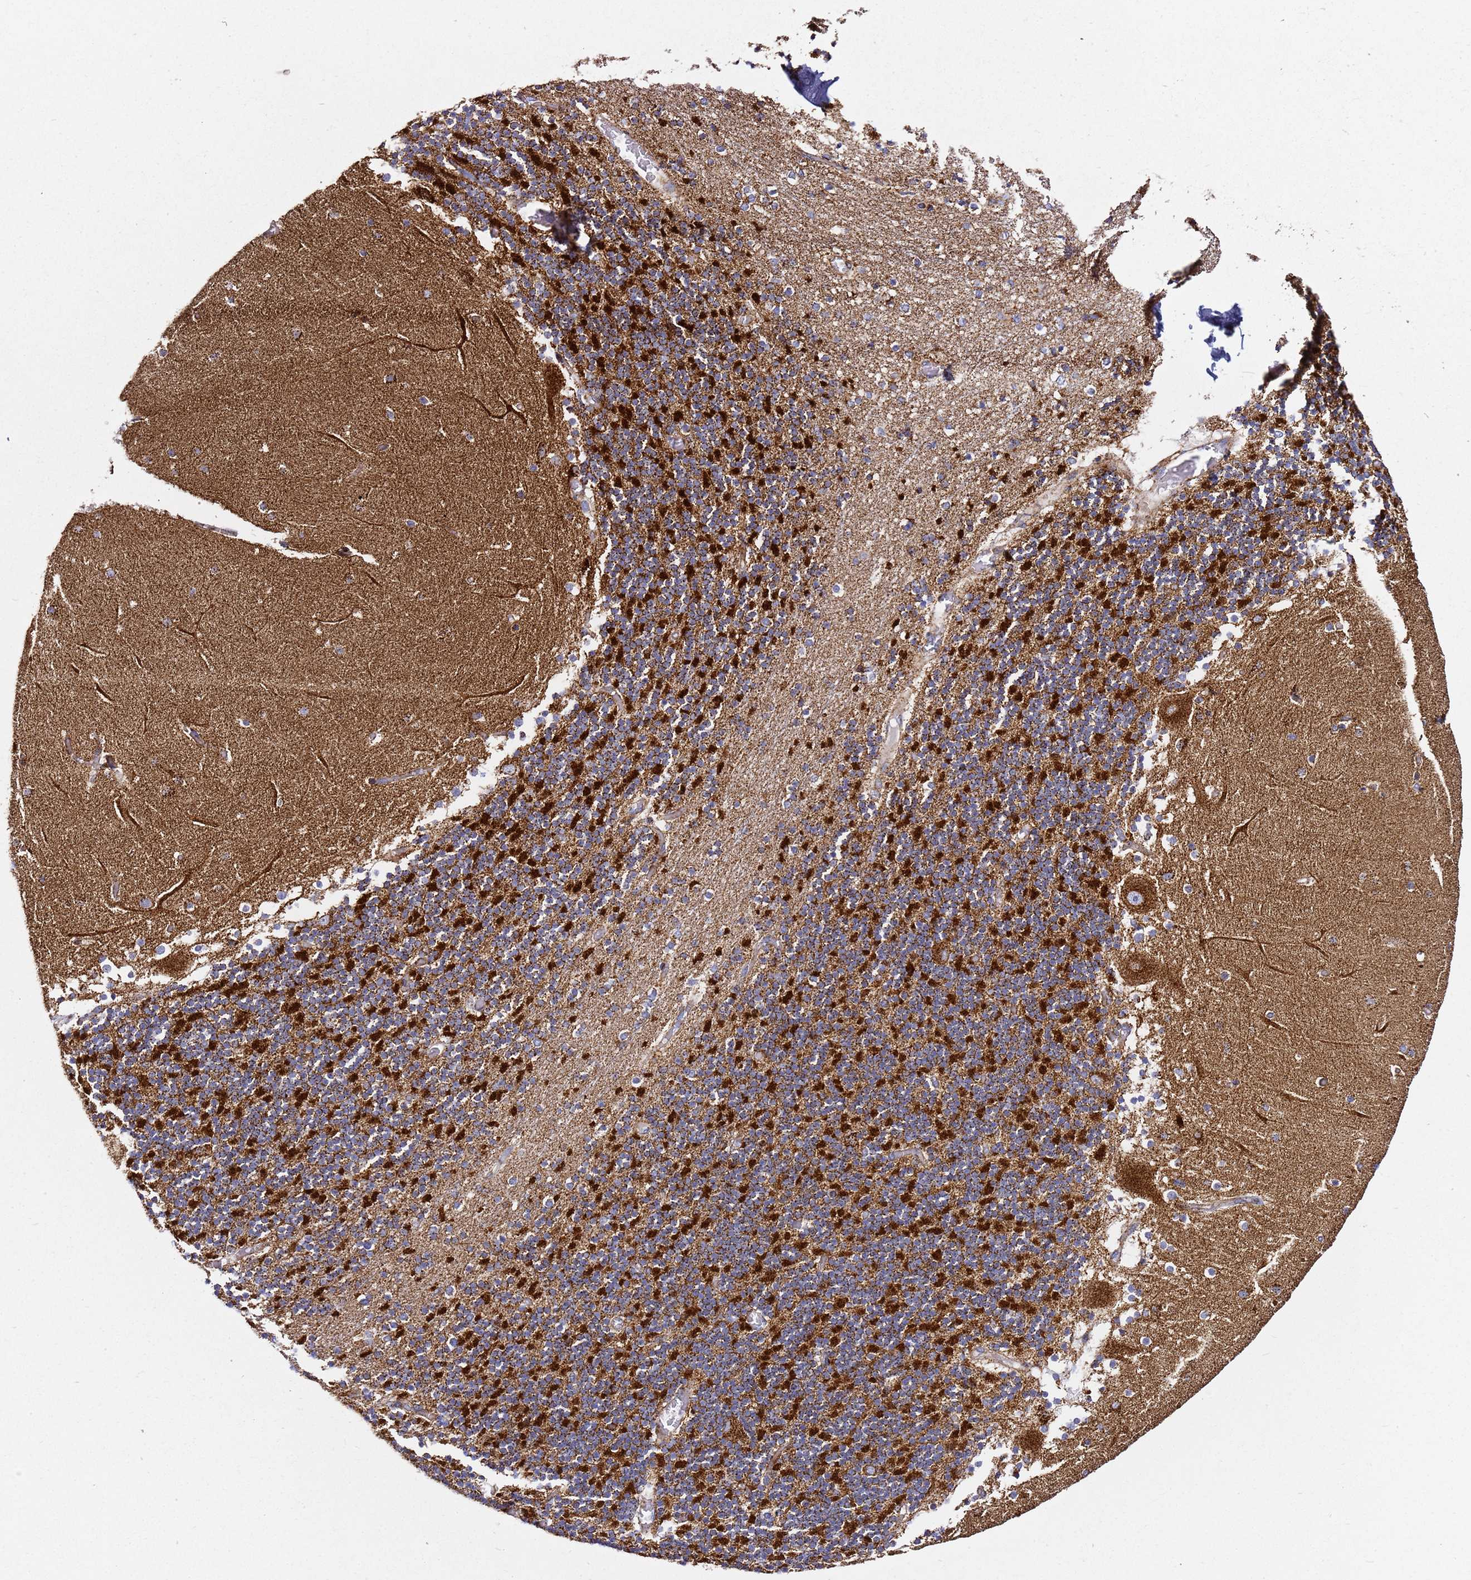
{"staining": {"intensity": "strong", "quantity": "25%-75%", "location": "cytoplasmic/membranous"}, "tissue": "cerebellum", "cell_type": "Cells in granular layer", "image_type": "normal", "snomed": [{"axis": "morphology", "description": "Normal tissue, NOS"}, {"axis": "topography", "description": "Cerebellum"}], "caption": "Cerebellum stained with DAB (3,3'-diaminobenzidine) IHC displays high levels of strong cytoplasmic/membranous staining in about 25%-75% of cells in granular layer. The staining is performed using DAB (3,3'-diaminobenzidine) brown chromogen to label protein expression. The nuclei are counter-stained blue using hematoxylin.", "gene": "NDUFA3", "patient": {"sex": "female", "age": 28}}